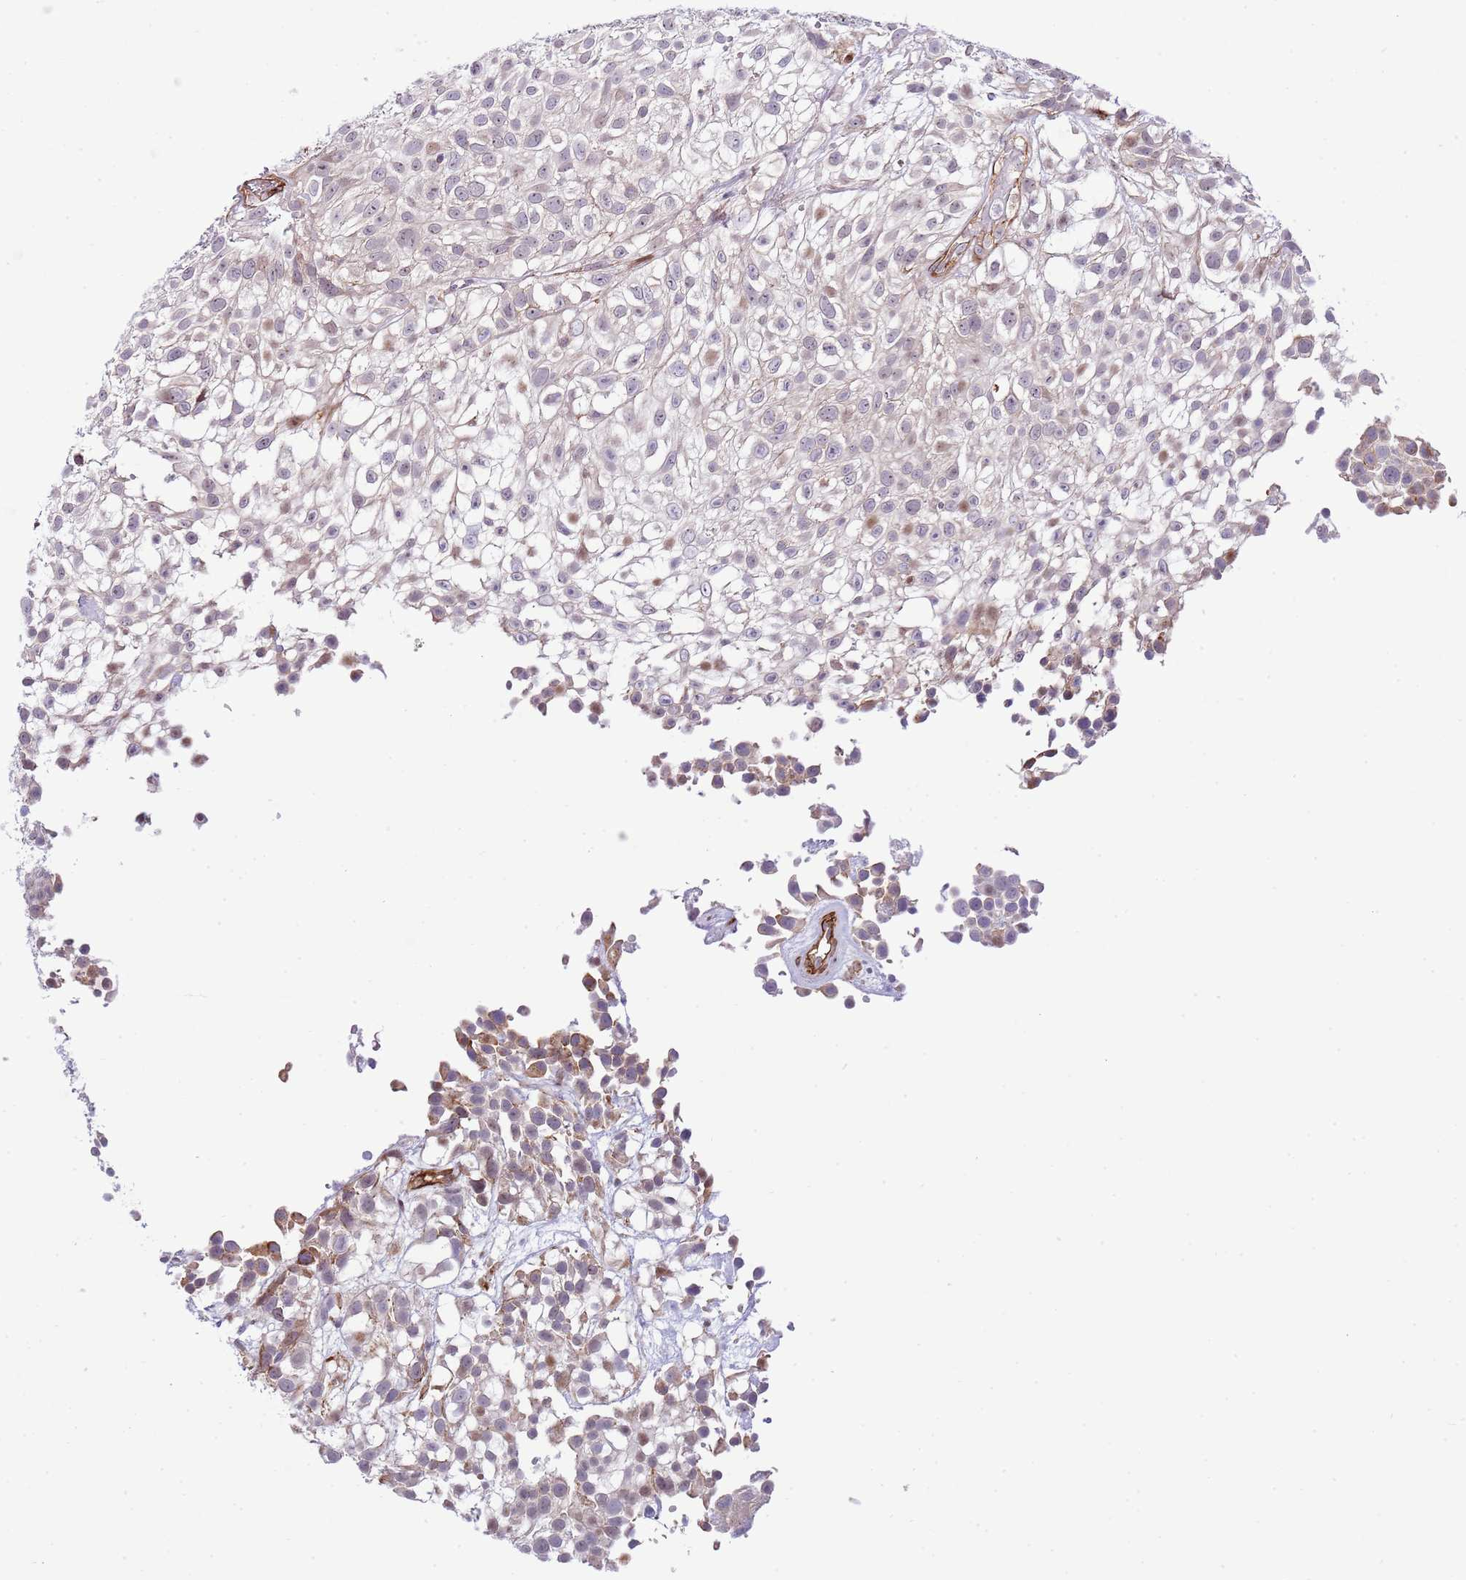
{"staining": {"intensity": "weak", "quantity": "<25%", "location": "nuclear"}, "tissue": "urothelial cancer", "cell_type": "Tumor cells", "image_type": "cancer", "snomed": [{"axis": "morphology", "description": "Urothelial carcinoma, High grade"}, {"axis": "topography", "description": "Urinary bladder"}], "caption": "The image exhibits no staining of tumor cells in urothelial carcinoma (high-grade).", "gene": "NEK3", "patient": {"sex": "male", "age": 56}}